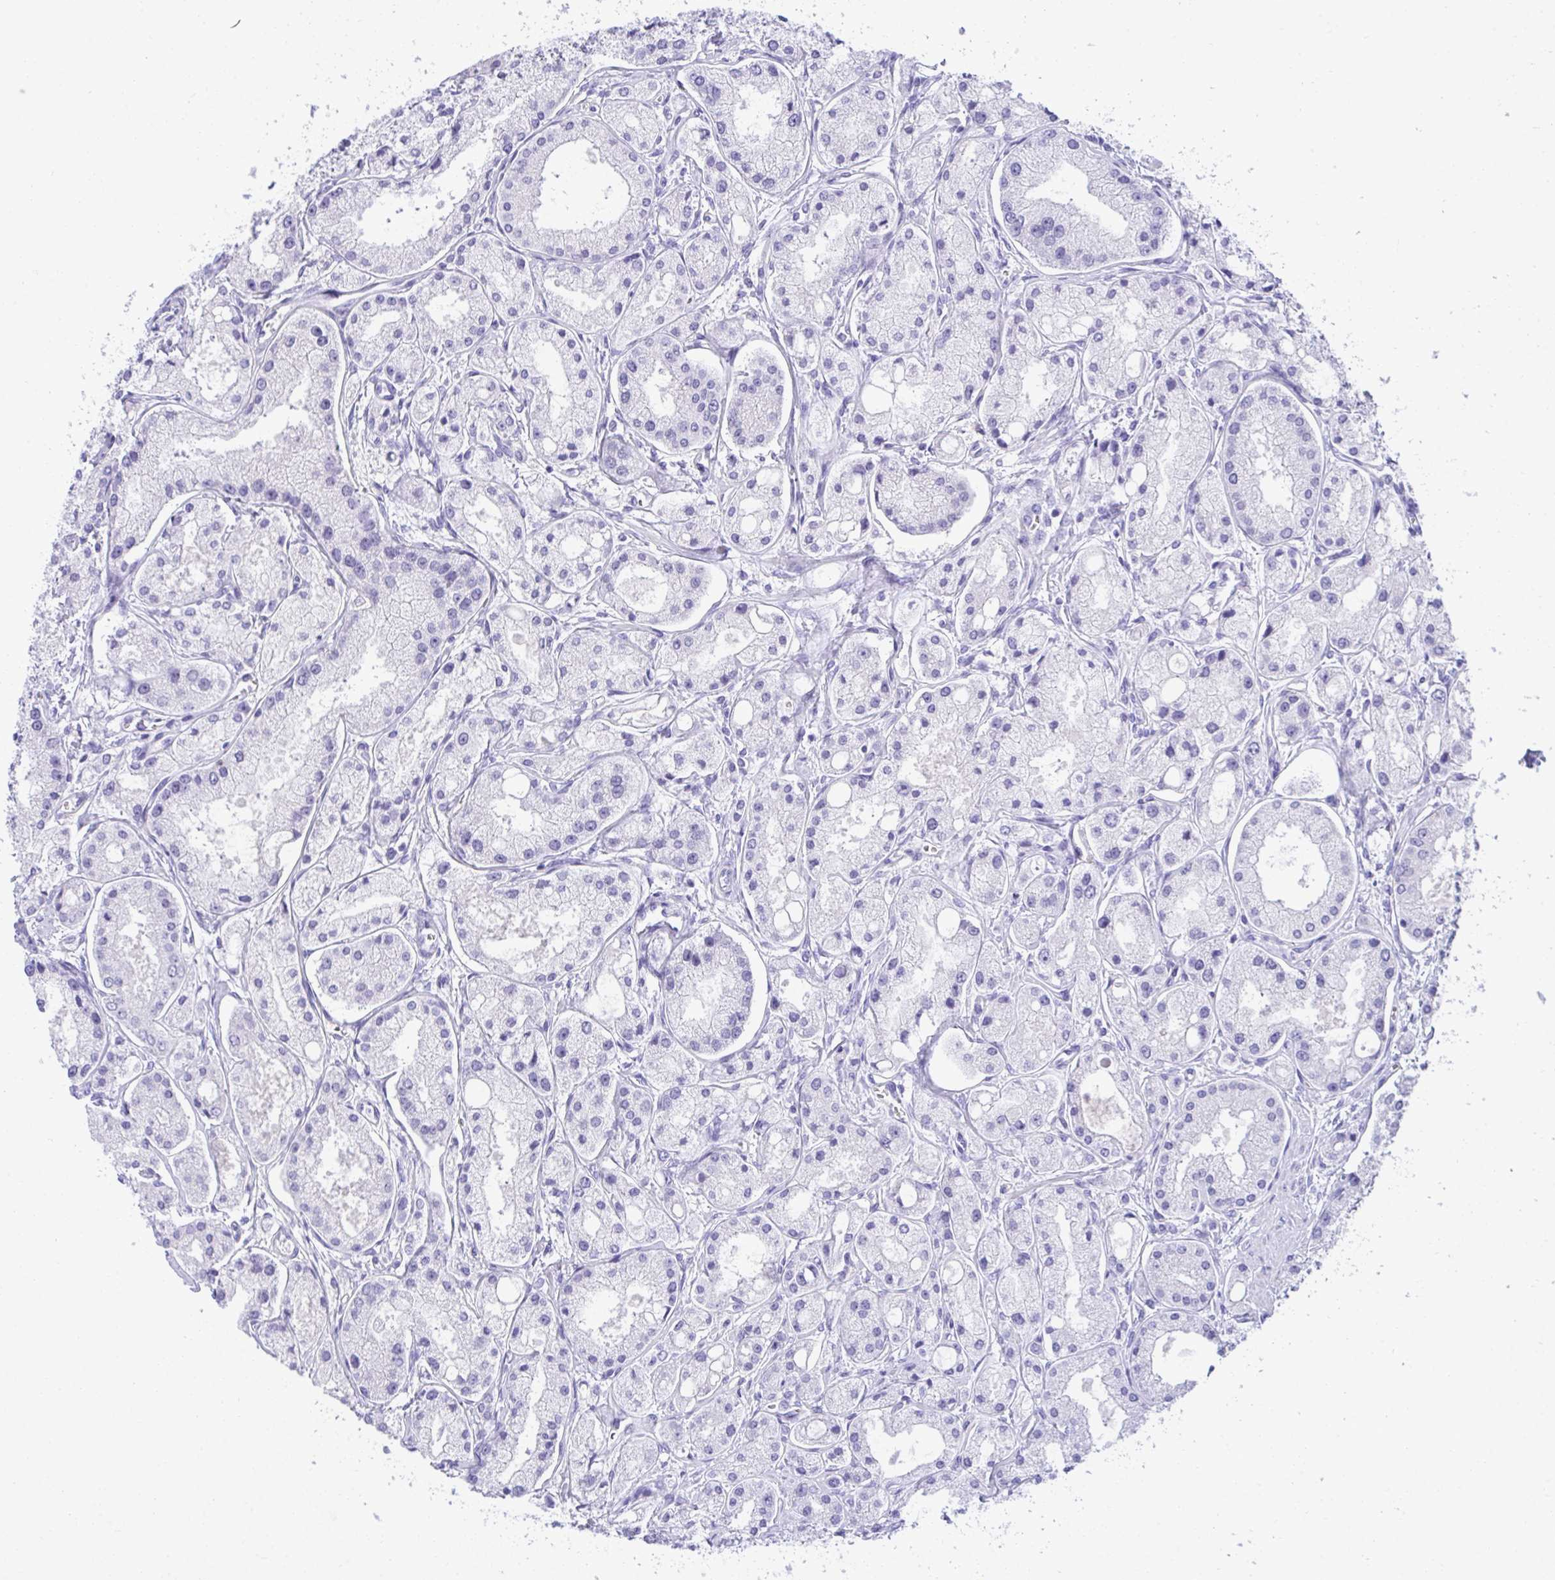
{"staining": {"intensity": "negative", "quantity": "none", "location": "none"}, "tissue": "prostate cancer", "cell_type": "Tumor cells", "image_type": "cancer", "snomed": [{"axis": "morphology", "description": "Adenocarcinoma, High grade"}, {"axis": "topography", "description": "Prostate"}], "caption": "A micrograph of human prostate cancer is negative for staining in tumor cells. The staining is performed using DAB brown chromogen with nuclei counter-stained in using hematoxylin.", "gene": "PGM2L1", "patient": {"sex": "male", "age": 66}}